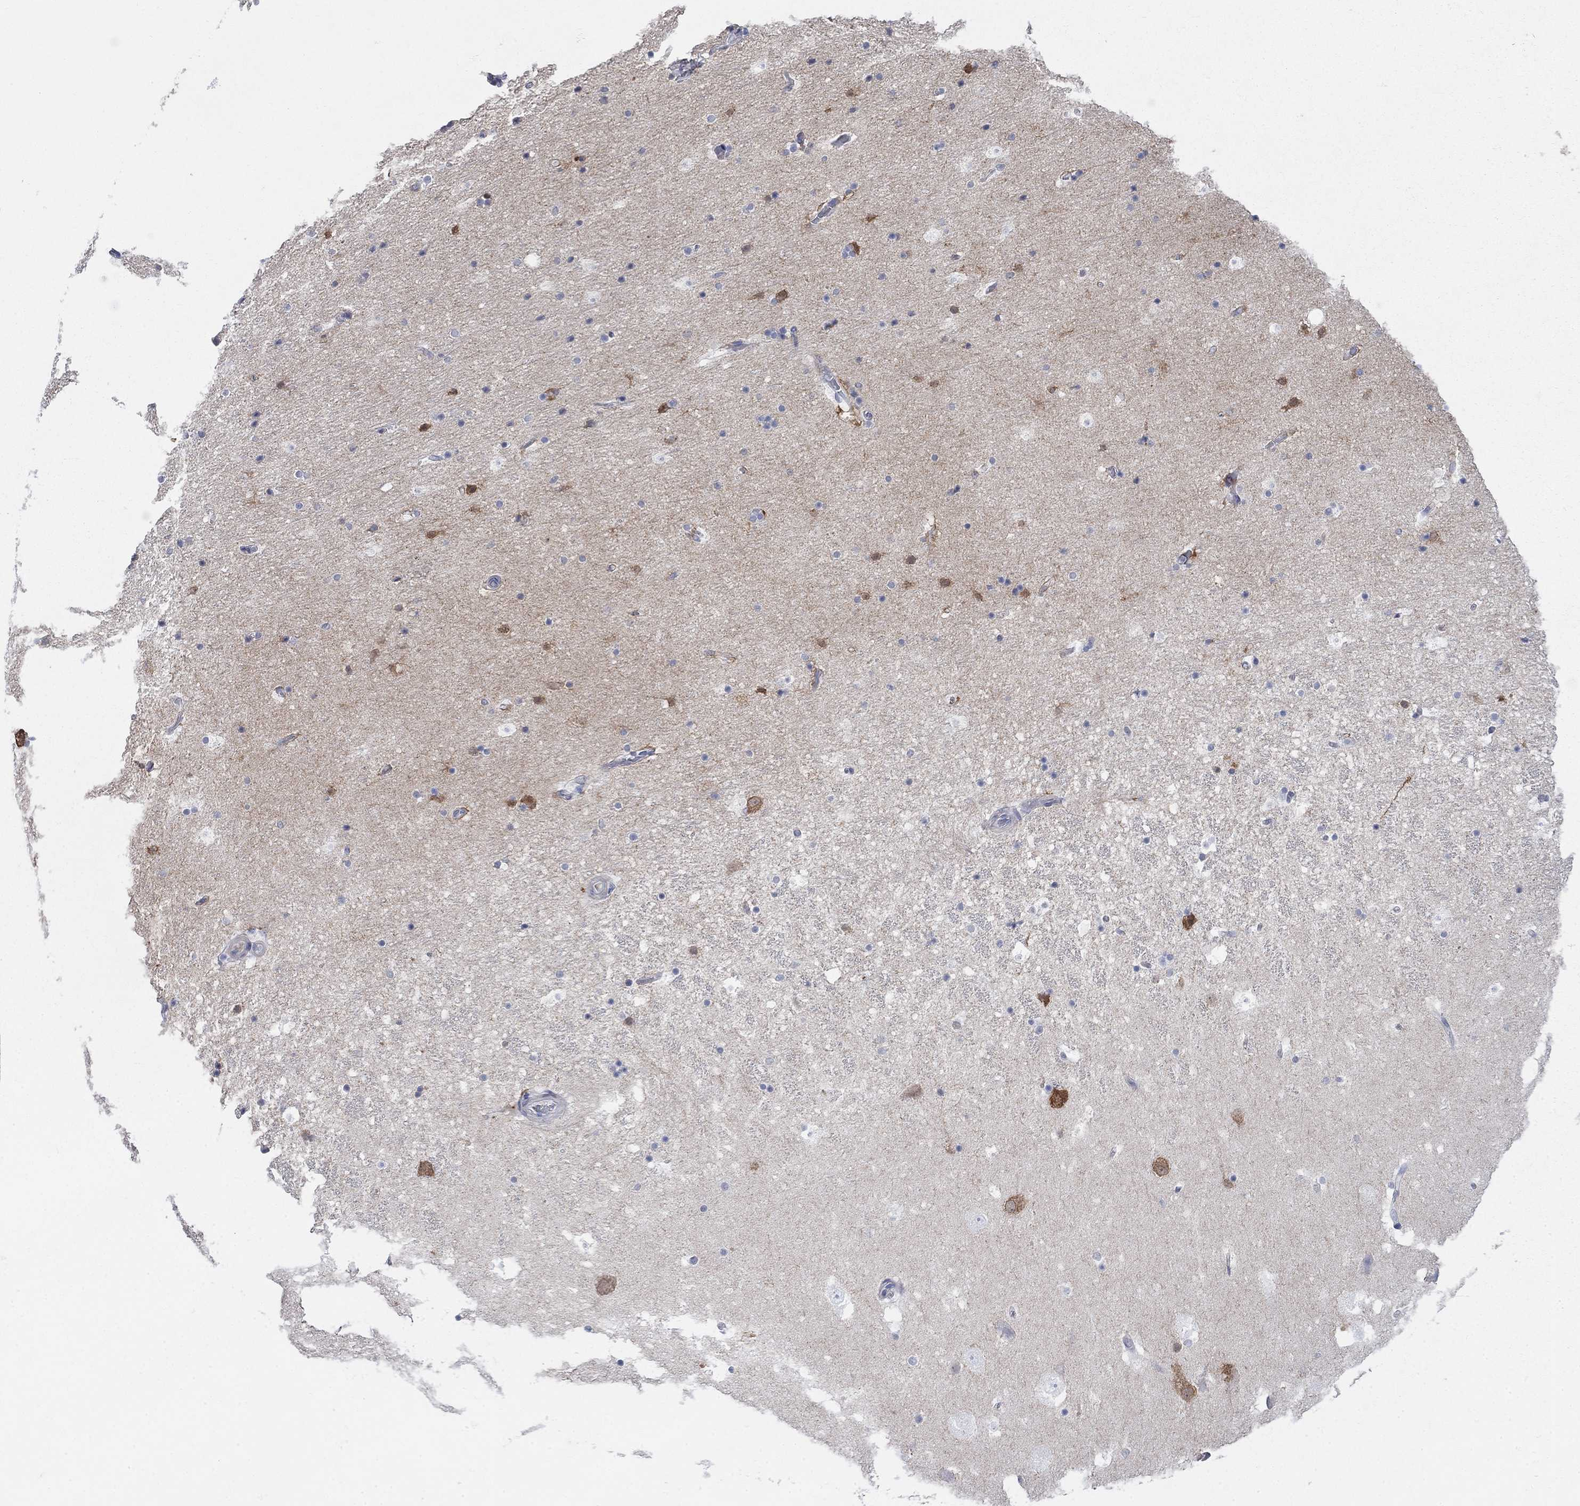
{"staining": {"intensity": "strong", "quantity": "<25%", "location": "cytoplasmic/membranous"}, "tissue": "hippocampus", "cell_type": "Glial cells", "image_type": "normal", "snomed": [{"axis": "morphology", "description": "Normal tissue, NOS"}, {"axis": "topography", "description": "Hippocampus"}], "caption": "IHC photomicrograph of normal hippocampus stained for a protein (brown), which shows medium levels of strong cytoplasmic/membranous expression in approximately <25% of glial cells.", "gene": "WASF3", "patient": {"sex": "male", "age": 51}}